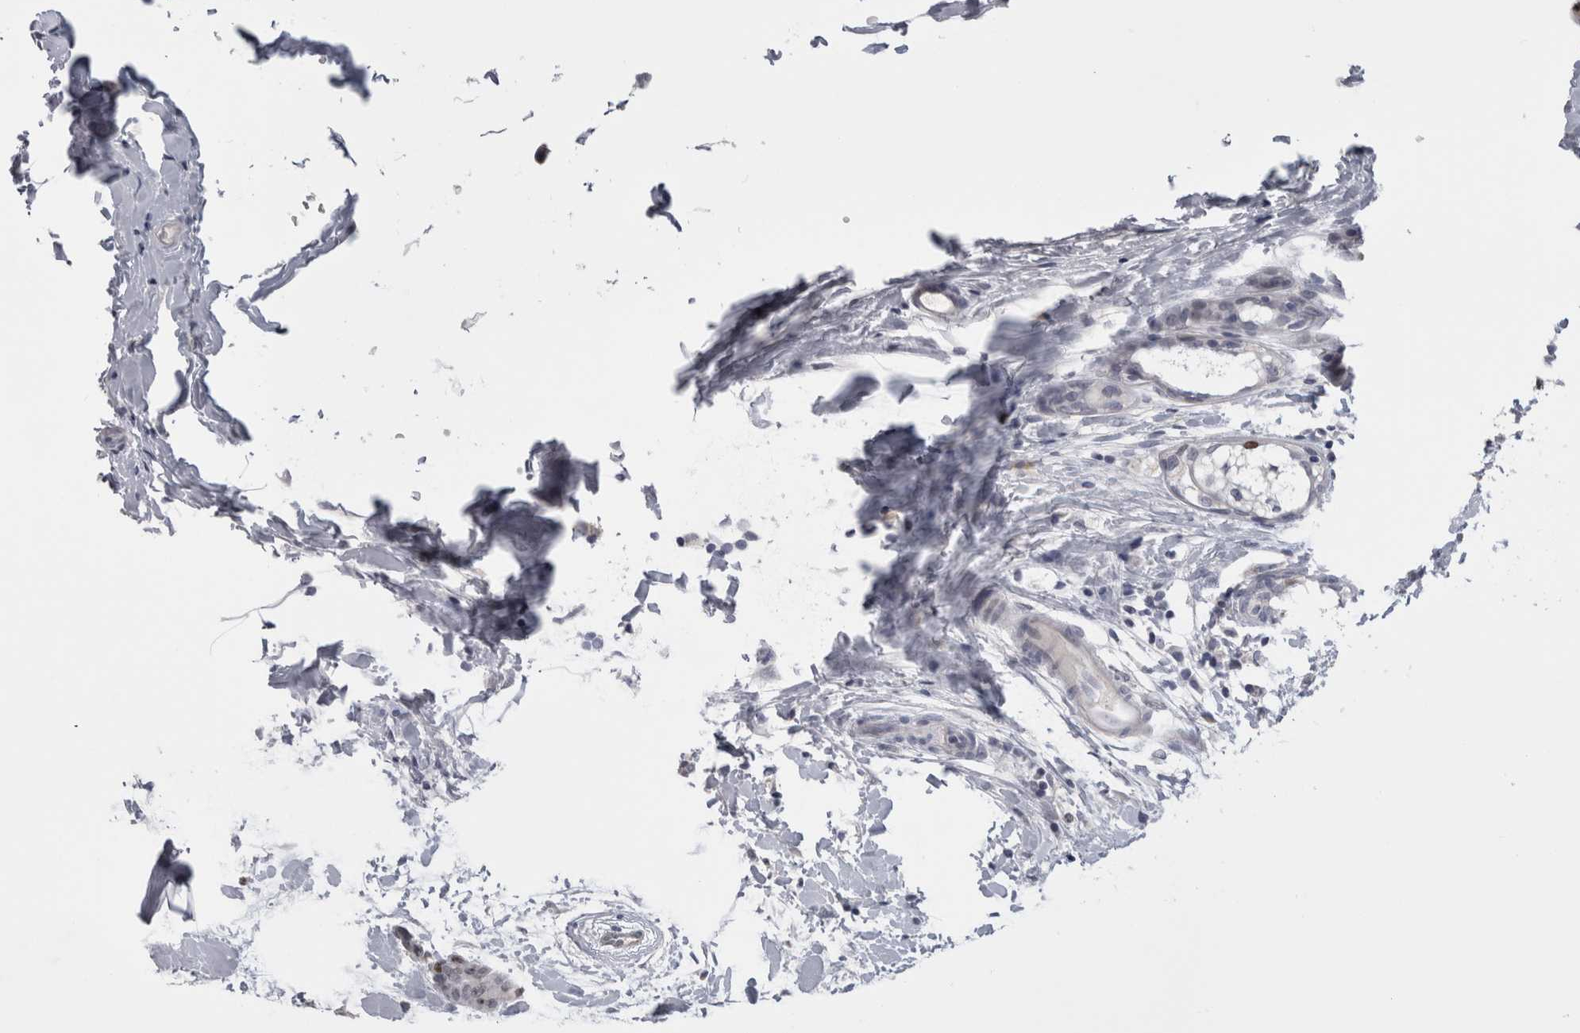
{"staining": {"intensity": "moderate", "quantity": "<25%", "location": "nuclear"}, "tissue": "breast cancer", "cell_type": "Tumor cells", "image_type": "cancer", "snomed": [{"axis": "morphology", "description": "Normal tissue, NOS"}, {"axis": "morphology", "description": "Duct carcinoma"}, {"axis": "topography", "description": "Breast"}], "caption": "Human breast cancer (invasive ductal carcinoma) stained for a protein (brown) displays moderate nuclear positive staining in about <25% of tumor cells.", "gene": "KIF18B", "patient": {"sex": "female", "age": 40}}